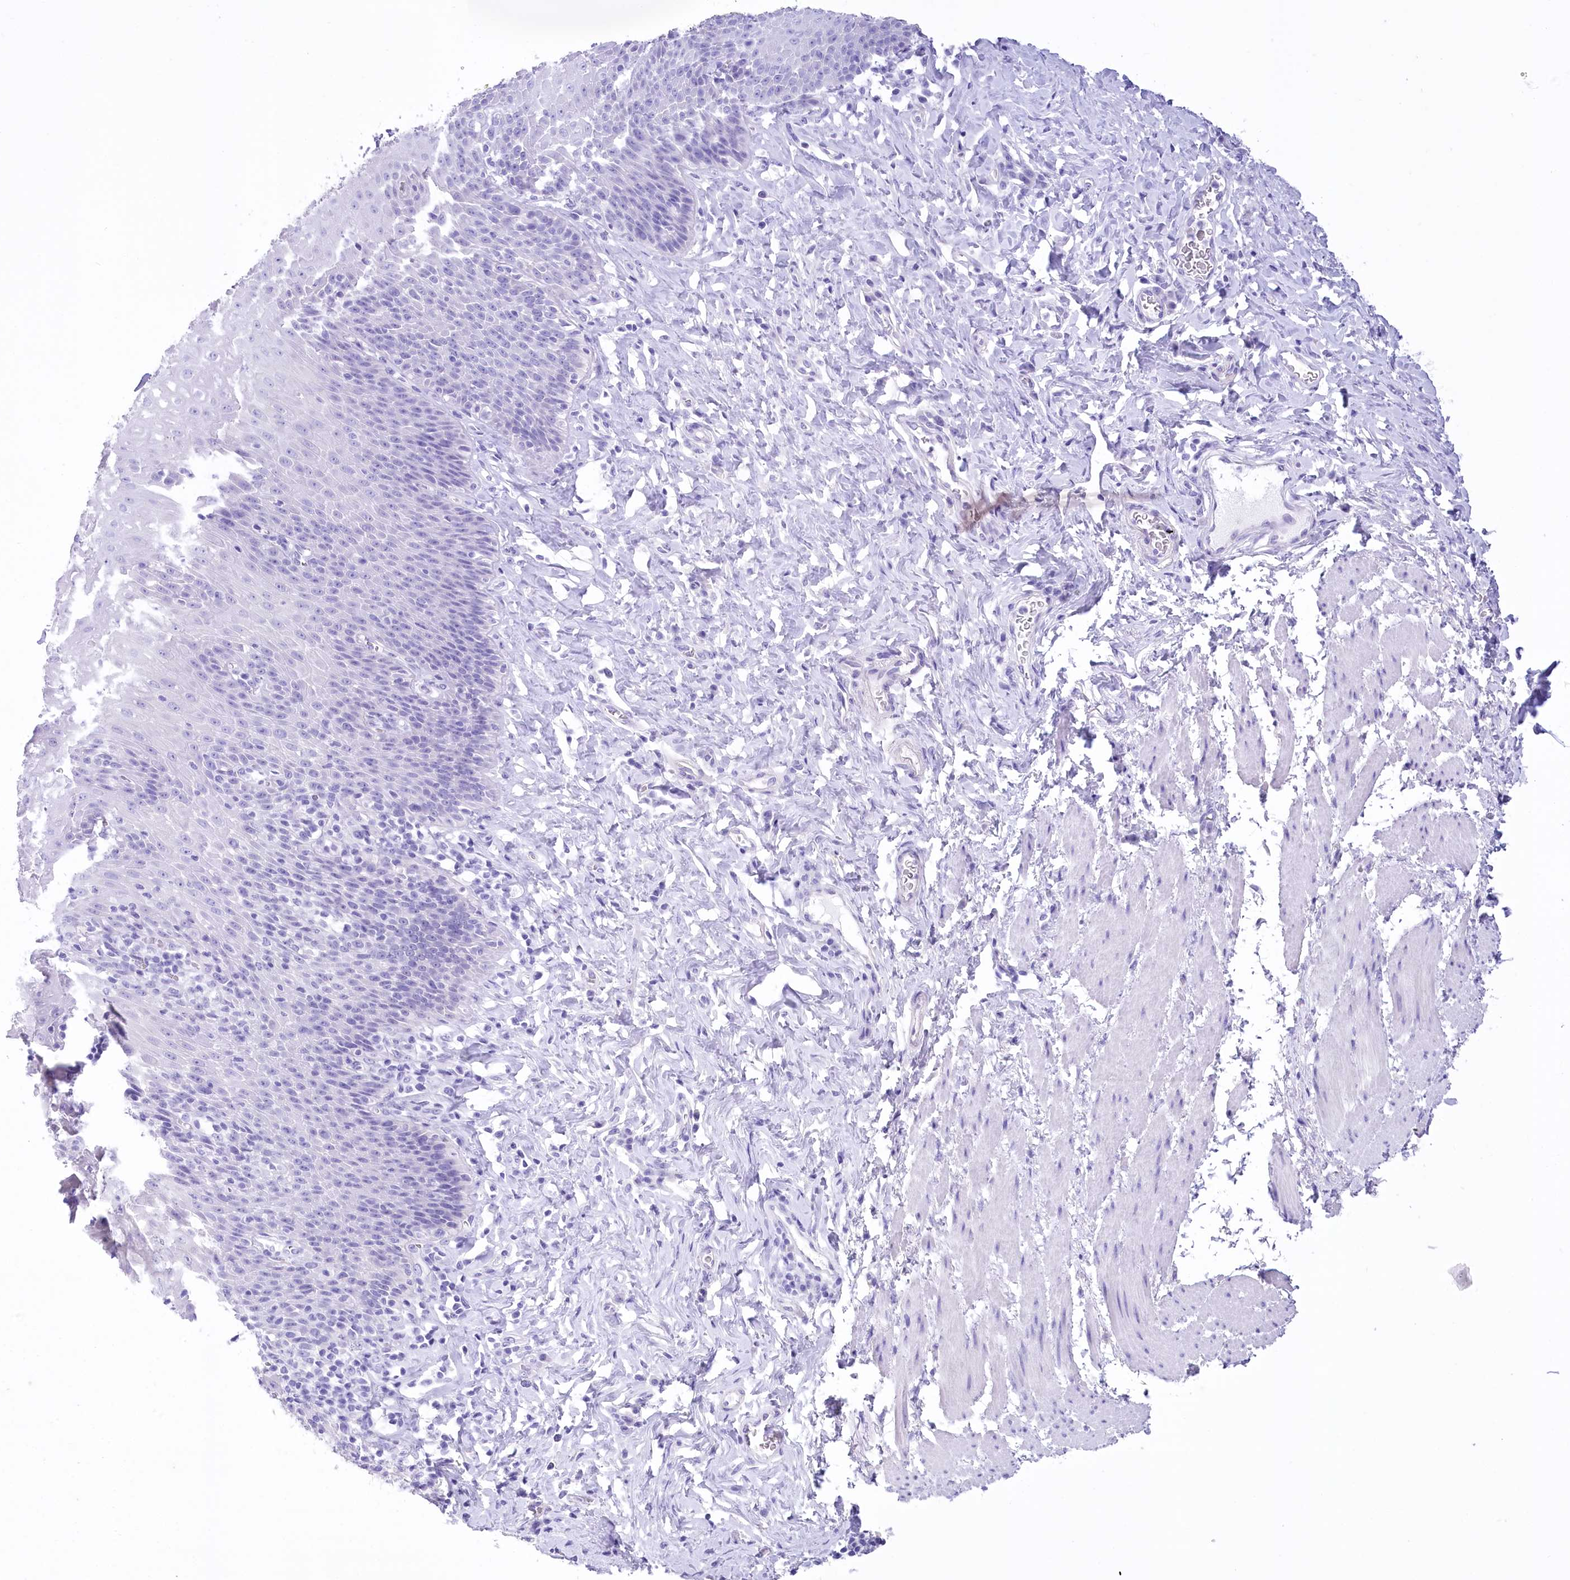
{"staining": {"intensity": "negative", "quantity": "none", "location": "none"}, "tissue": "esophagus", "cell_type": "Squamous epithelial cells", "image_type": "normal", "snomed": [{"axis": "morphology", "description": "Normal tissue, NOS"}, {"axis": "topography", "description": "Esophagus"}], "caption": "Squamous epithelial cells show no significant protein positivity in normal esophagus. (Brightfield microscopy of DAB (3,3'-diaminobenzidine) immunohistochemistry (IHC) at high magnification).", "gene": "PBLD", "patient": {"sex": "female", "age": 61}}